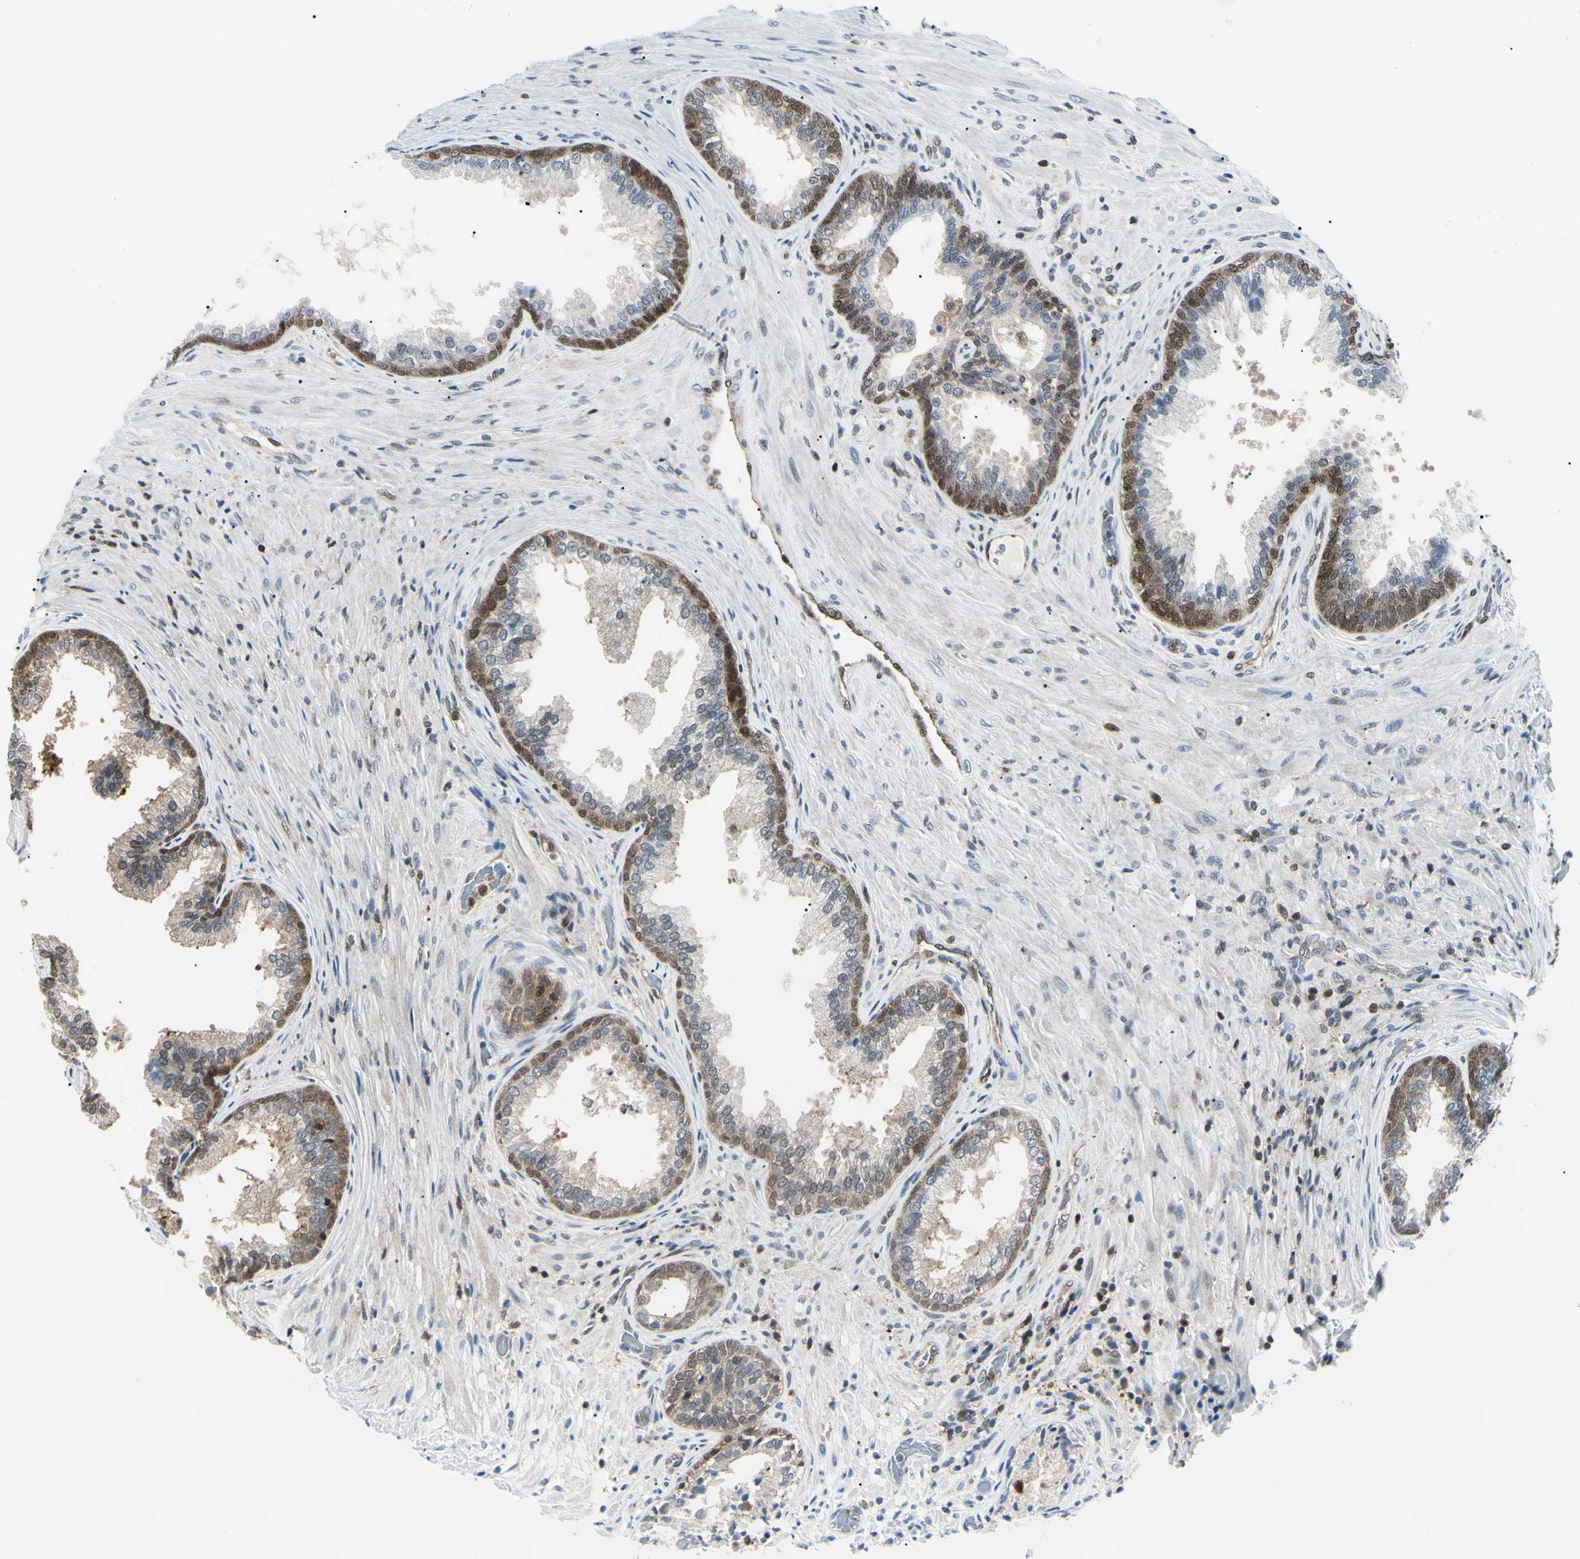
{"staining": {"intensity": "moderate", "quantity": "25%-75%", "location": "cytoplasmic/membranous,nuclear"}, "tissue": "prostate", "cell_type": "Glandular cells", "image_type": "normal", "snomed": [{"axis": "morphology", "description": "Normal tissue, NOS"}, {"axis": "topography", "description": "Prostate"}], "caption": "An IHC image of normal tissue is shown. Protein staining in brown highlights moderate cytoplasmic/membranous,nuclear positivity in prostate within glandular cells. (DAB (3,3'-diaminobenzidine) IHC with brightfield microscopy, high magnification).", "gene": "PGK1", "patient": {"sex": "male", "age": 76}}